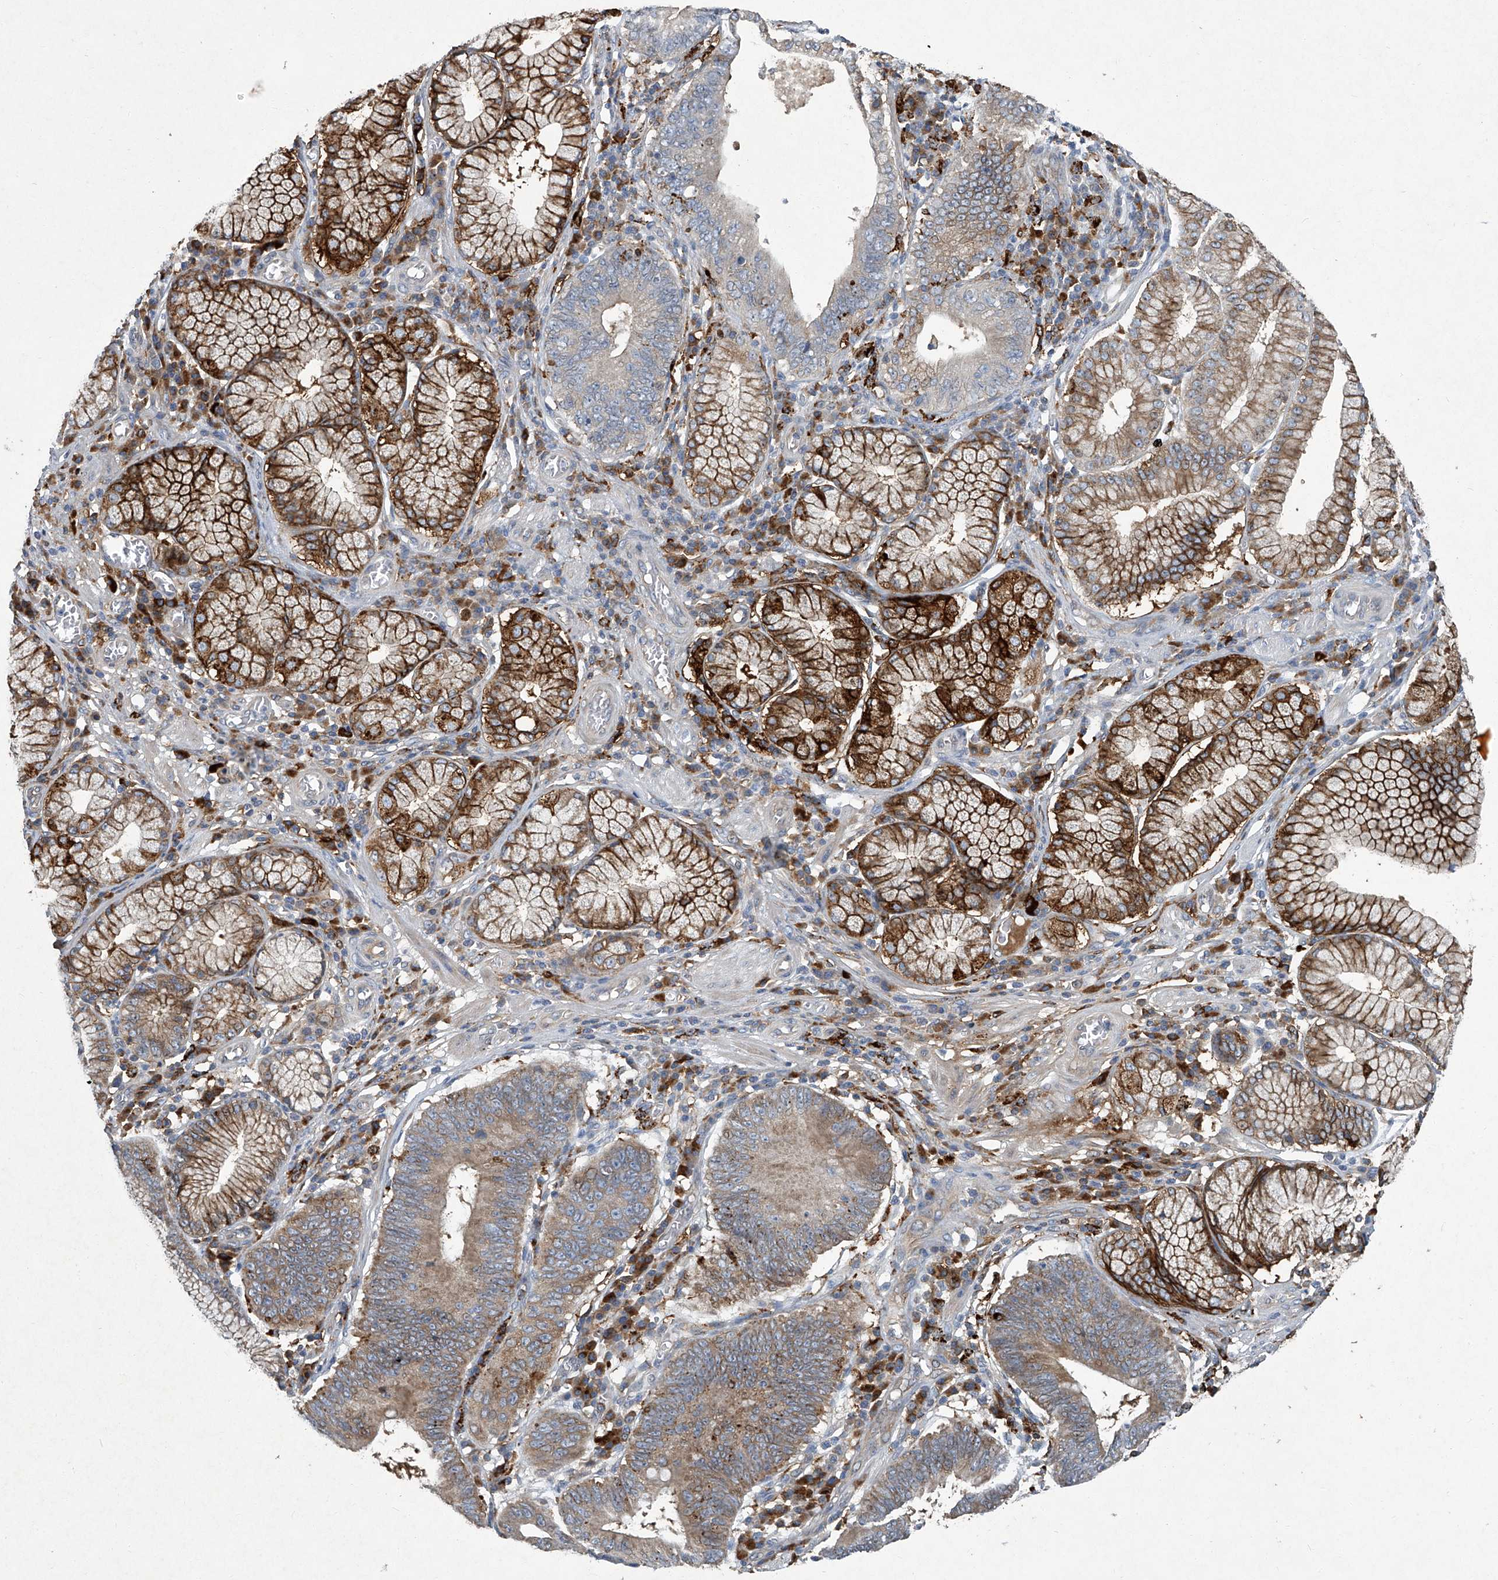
{"staining": {"intensity": "moderate", "quantity": "25%-75%", "location": "cytoplasmic/membranous"}, "tissue": "stomach cancer", "cell_type": "Tumor cells", "image_type": "cancer", "snomed": [{"axis": "morphology", "description": "Adenocarcinoma, NOS"}, {"axis": "topography", "description": "Stomach"}], "caption": "Stomach adenocarcinoma stained with DAB immunohistochemistry (IHC) shows medium levels of moderate cytoplasmic/membranous expression in approximately 25%-75% of tumor cells. (brown staining indicates protein expression, while blue staining denotes nuclei).", "gene": "FAM167A", "patient": {"sex": "male", "age": 59}}